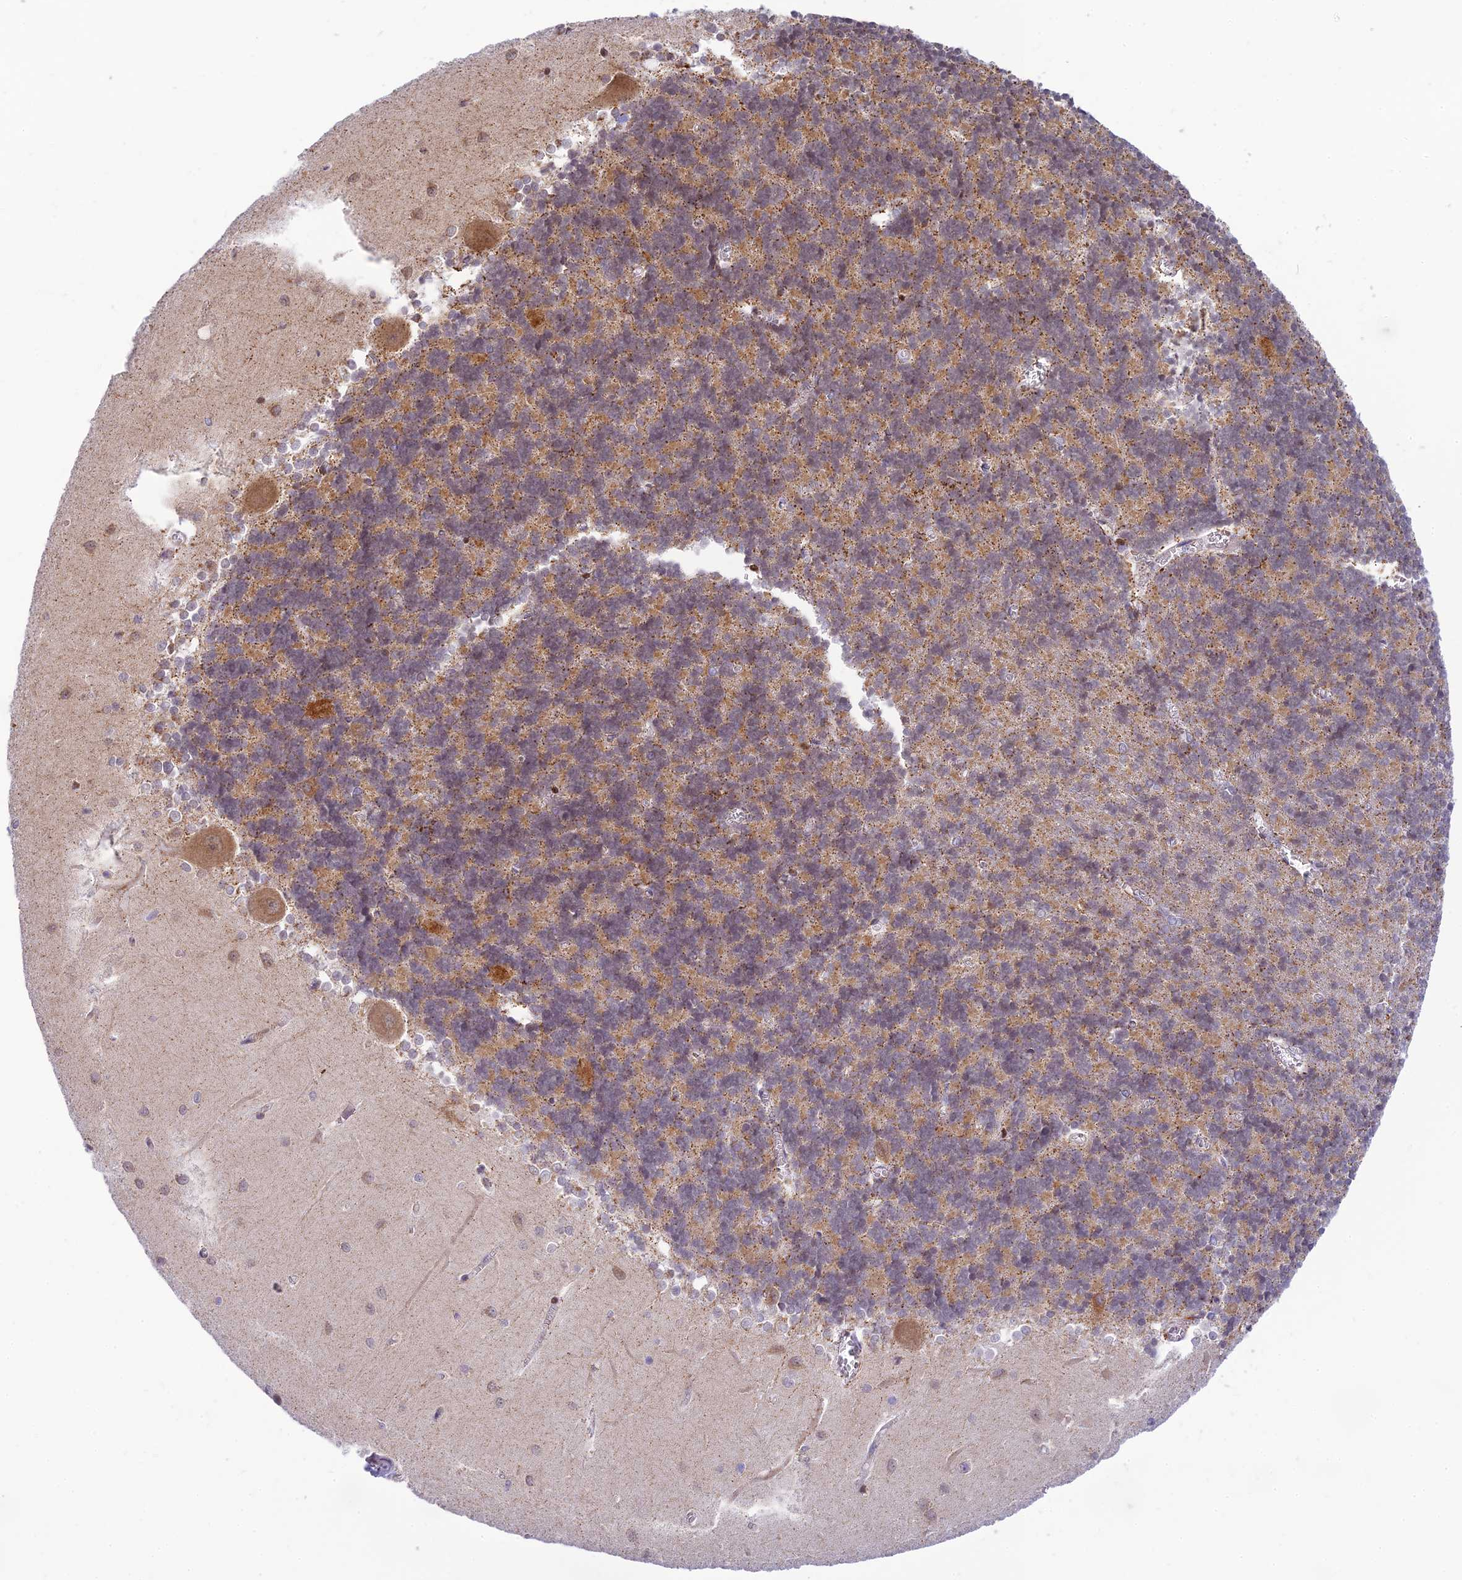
{"staining": {"intensity": "moderate", "quantity": ">75%", "location": "cytoplasmic/membranous"}, "tissue": "cerebellum", "cell_type": "Cells in granular layer", "image_type": "normal", "snomed": [{"axis": "morphology", "description": "Normal tissue, NOS"}, {"axis": "topography", "description": "Cerebellum"}], "caption": "The histopathology image reveals immunohistochemical staining of normal cerebellum. There is moderate cytoplasmic/membranous staining is seen in approximately >75% of cells in granular layer. Ihc stains the protein of interest in brown and the nuclei are stained blue.", "gene": "HOOK2", "patient": {"sex": "male", "age": 37}}